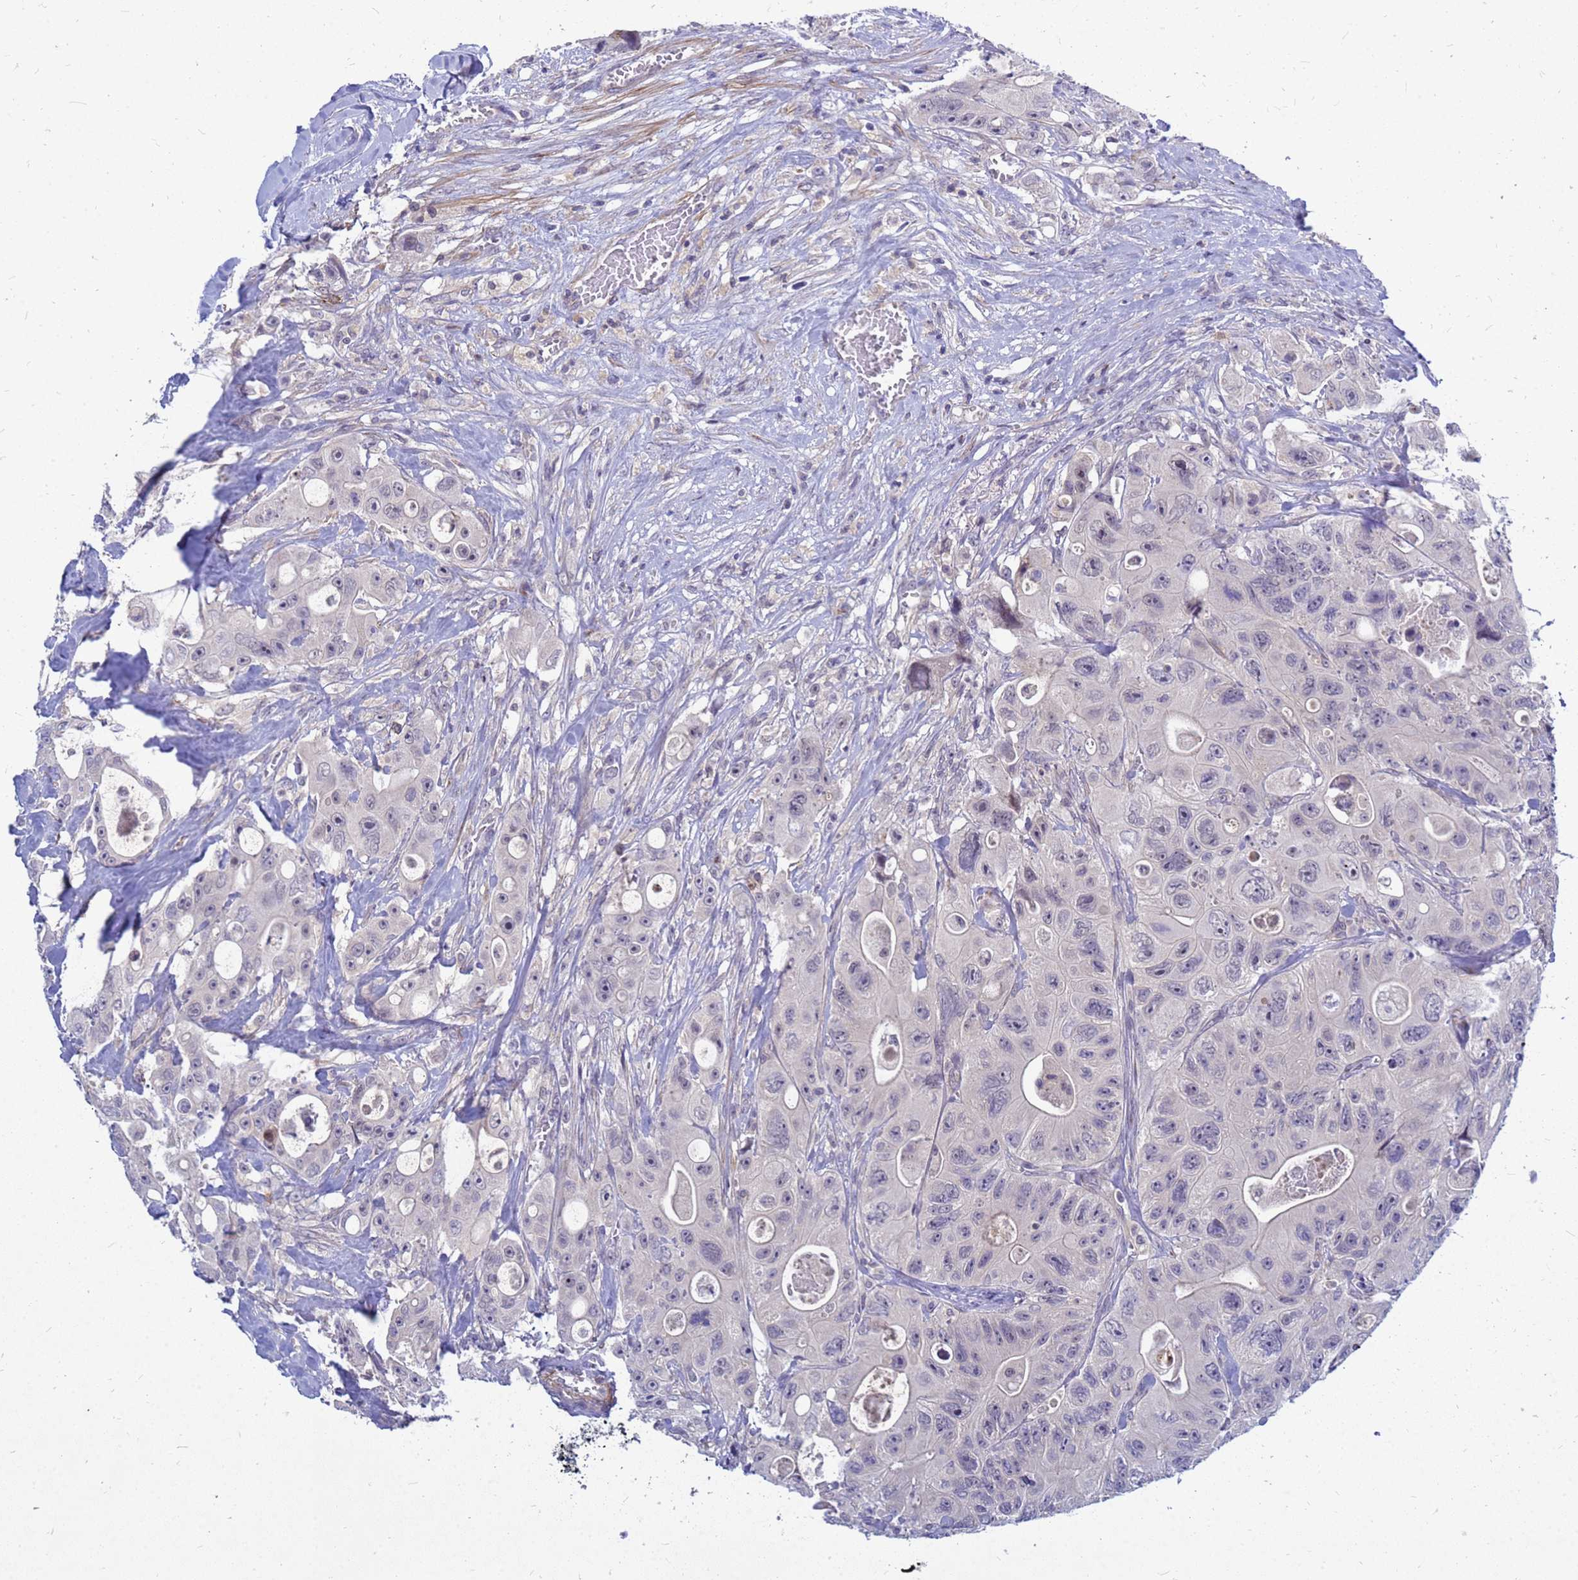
{"staining": {"intensity": "negative", "quantity": "none", "location": "none"}, "tissue": "colorectal cancer", "cell_type": "Tumor cells", "image_type": "cancer", "snomed": [{"axis": "morphology", "description": "Adenocarcinoma, NOS"}, {"axis": "topography", "description": "Colon"}], "caption": "A high-resolution micrograph shows IHC staining of colorectal adenocarcinoma, which demonstrates no significant staining in tumor cells.", "gene": "SRGAP3", "patient": {"sex": "female", "age": 46}}